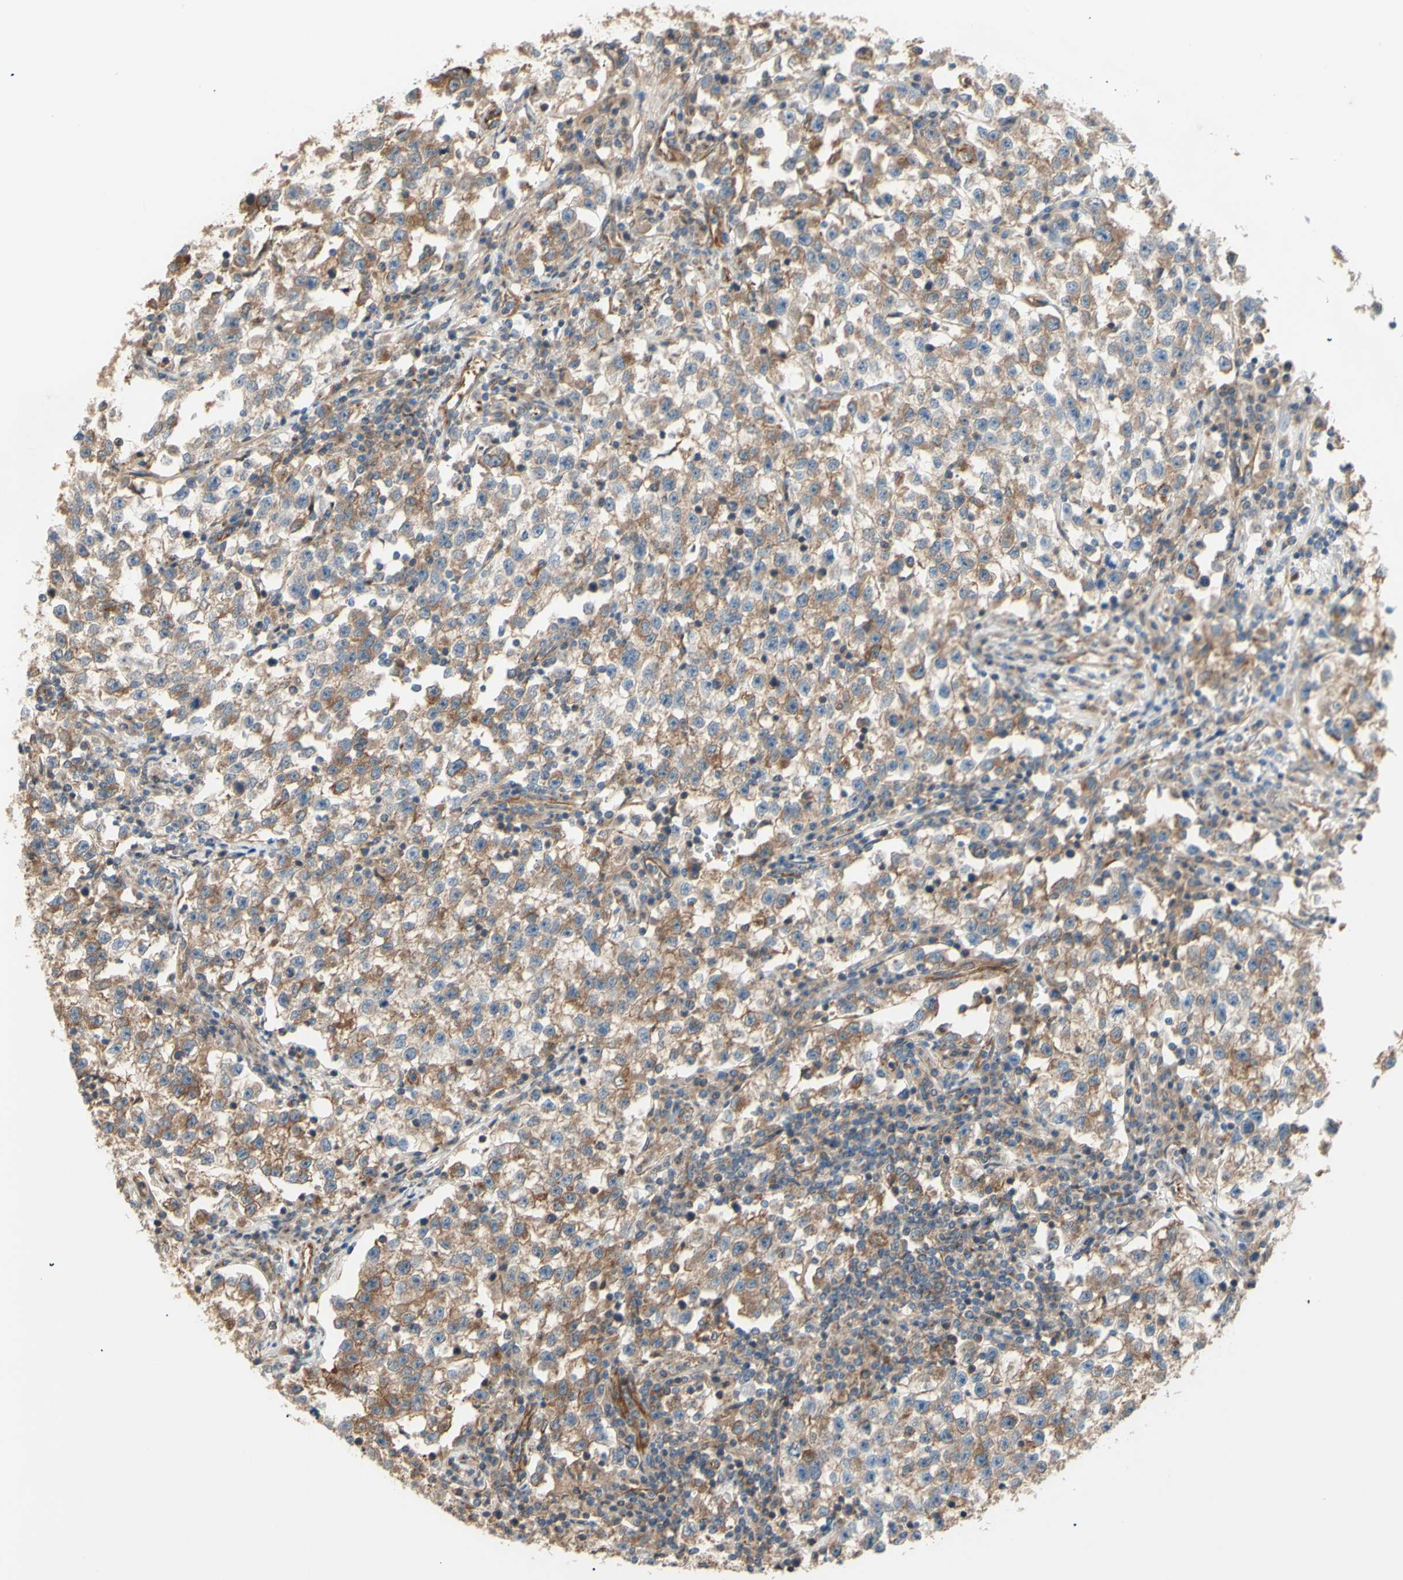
{"staining": {"intensity": "moderate", "quantity": ">75%", "location": "cytoplasmic/membranous"}, "tissue": "testis cancer", "cell_type": "Tumor cells", "image_type": "cancer", "snomed": [{"axis": "morphology", "description": "Seminoma, NOS"}, {"axis": "topography", "description": "Testis"}], "caption": "Protein expression by immunohistochemistry (IHC) shows moderate cytoplasmic/membranous positivity in approximately >75% of tumor cells in testis cancer (seminoma). The protein is shown in brown color, while the nuclei are stained blue.", "gene": "DYNLRB1", "patient": {"sex": "male", "age": 22}}